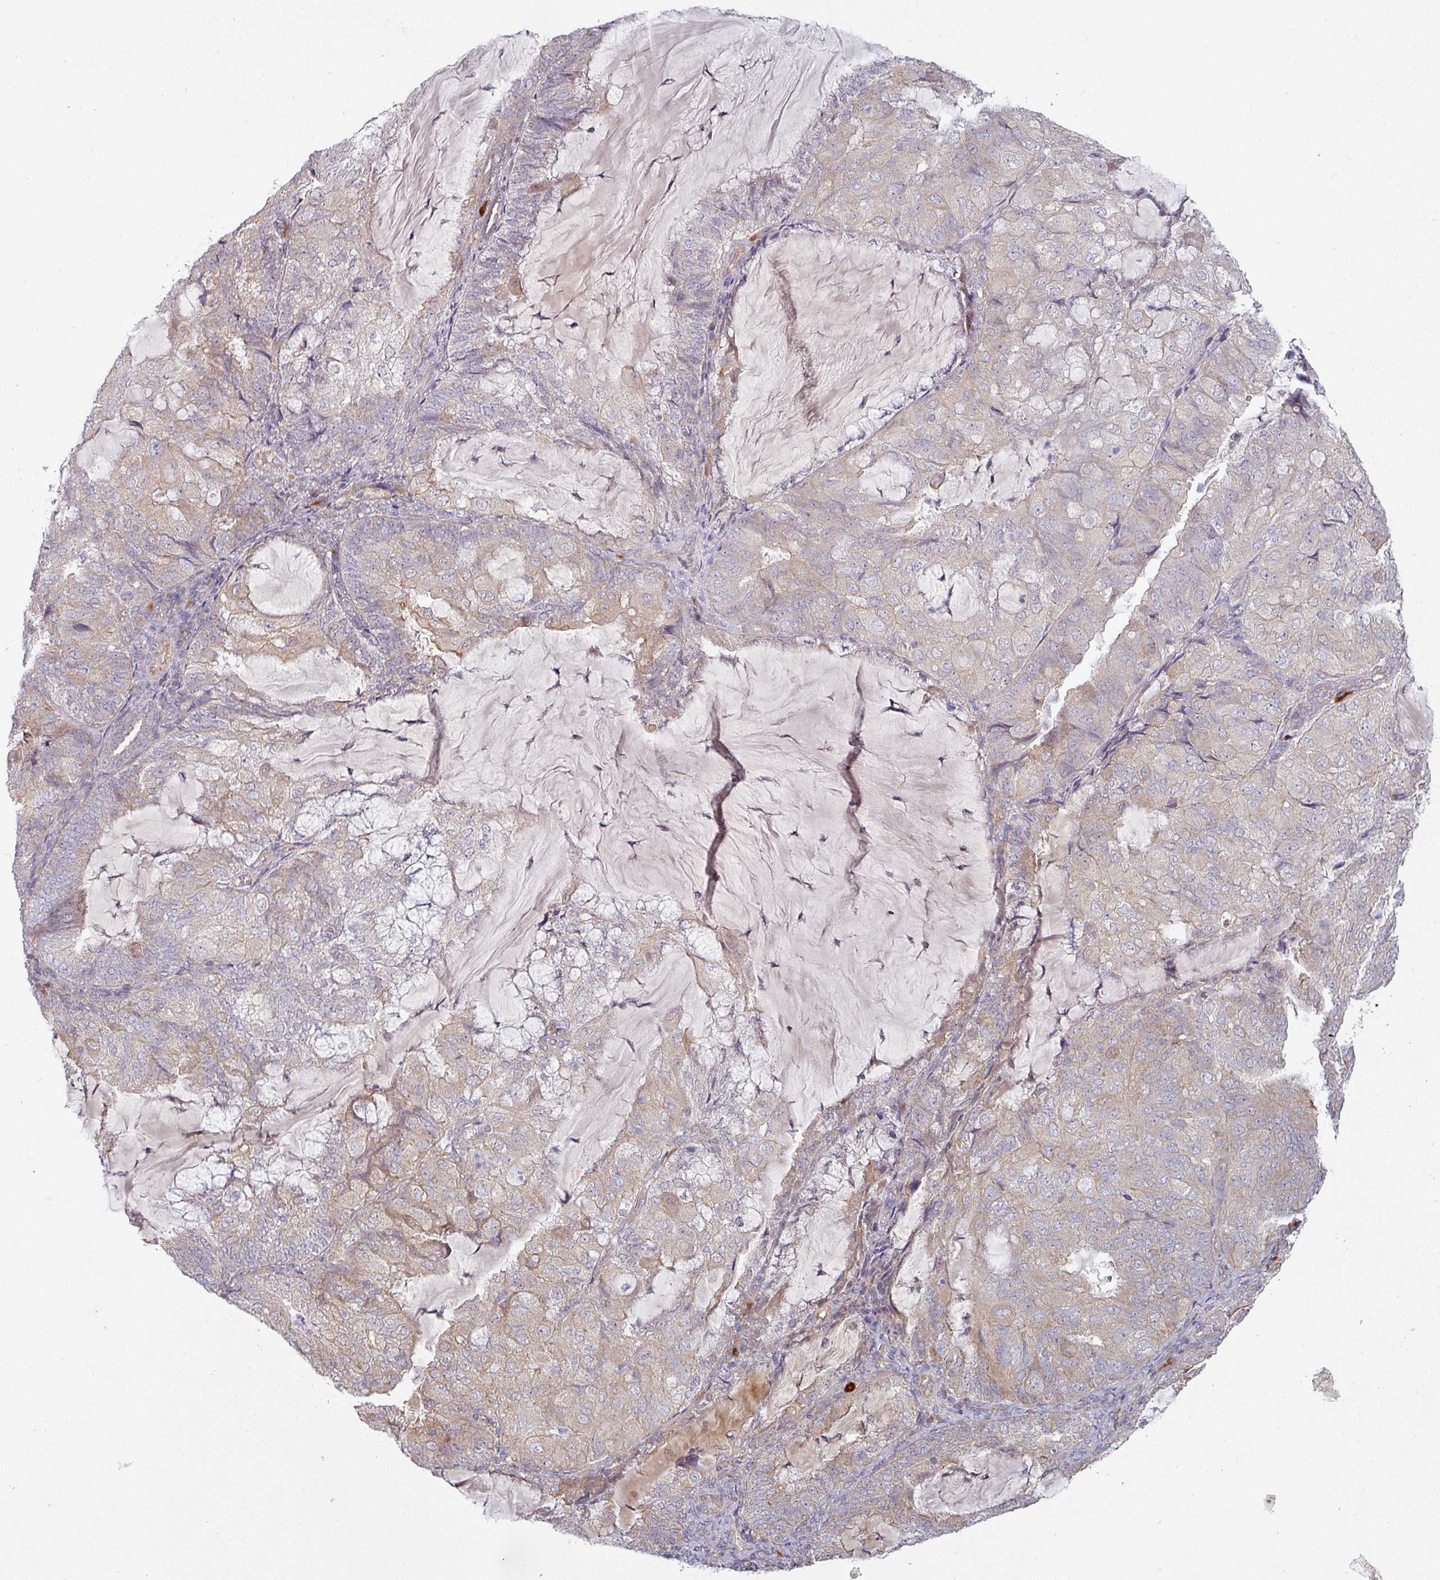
{"staining": {"intensity": "weak", "quantity": "<25%", "location": "cytoplasmic/membranous"}, "tissue": "endometrial cancer", "cell_type": "Tumor cells", "image_type": "cancer", "snomed": [{"axis": "morphology", "description": "Adenocarcinoma, NOS"}, {"axis": "topography", "description": "Endometrium"}], "caption": "Tumor cells show no significant positivity in endometrial adenocarcinoma.", "gene": "PLEKHJ1", "patient": {"sex": "female", "age": 81}}